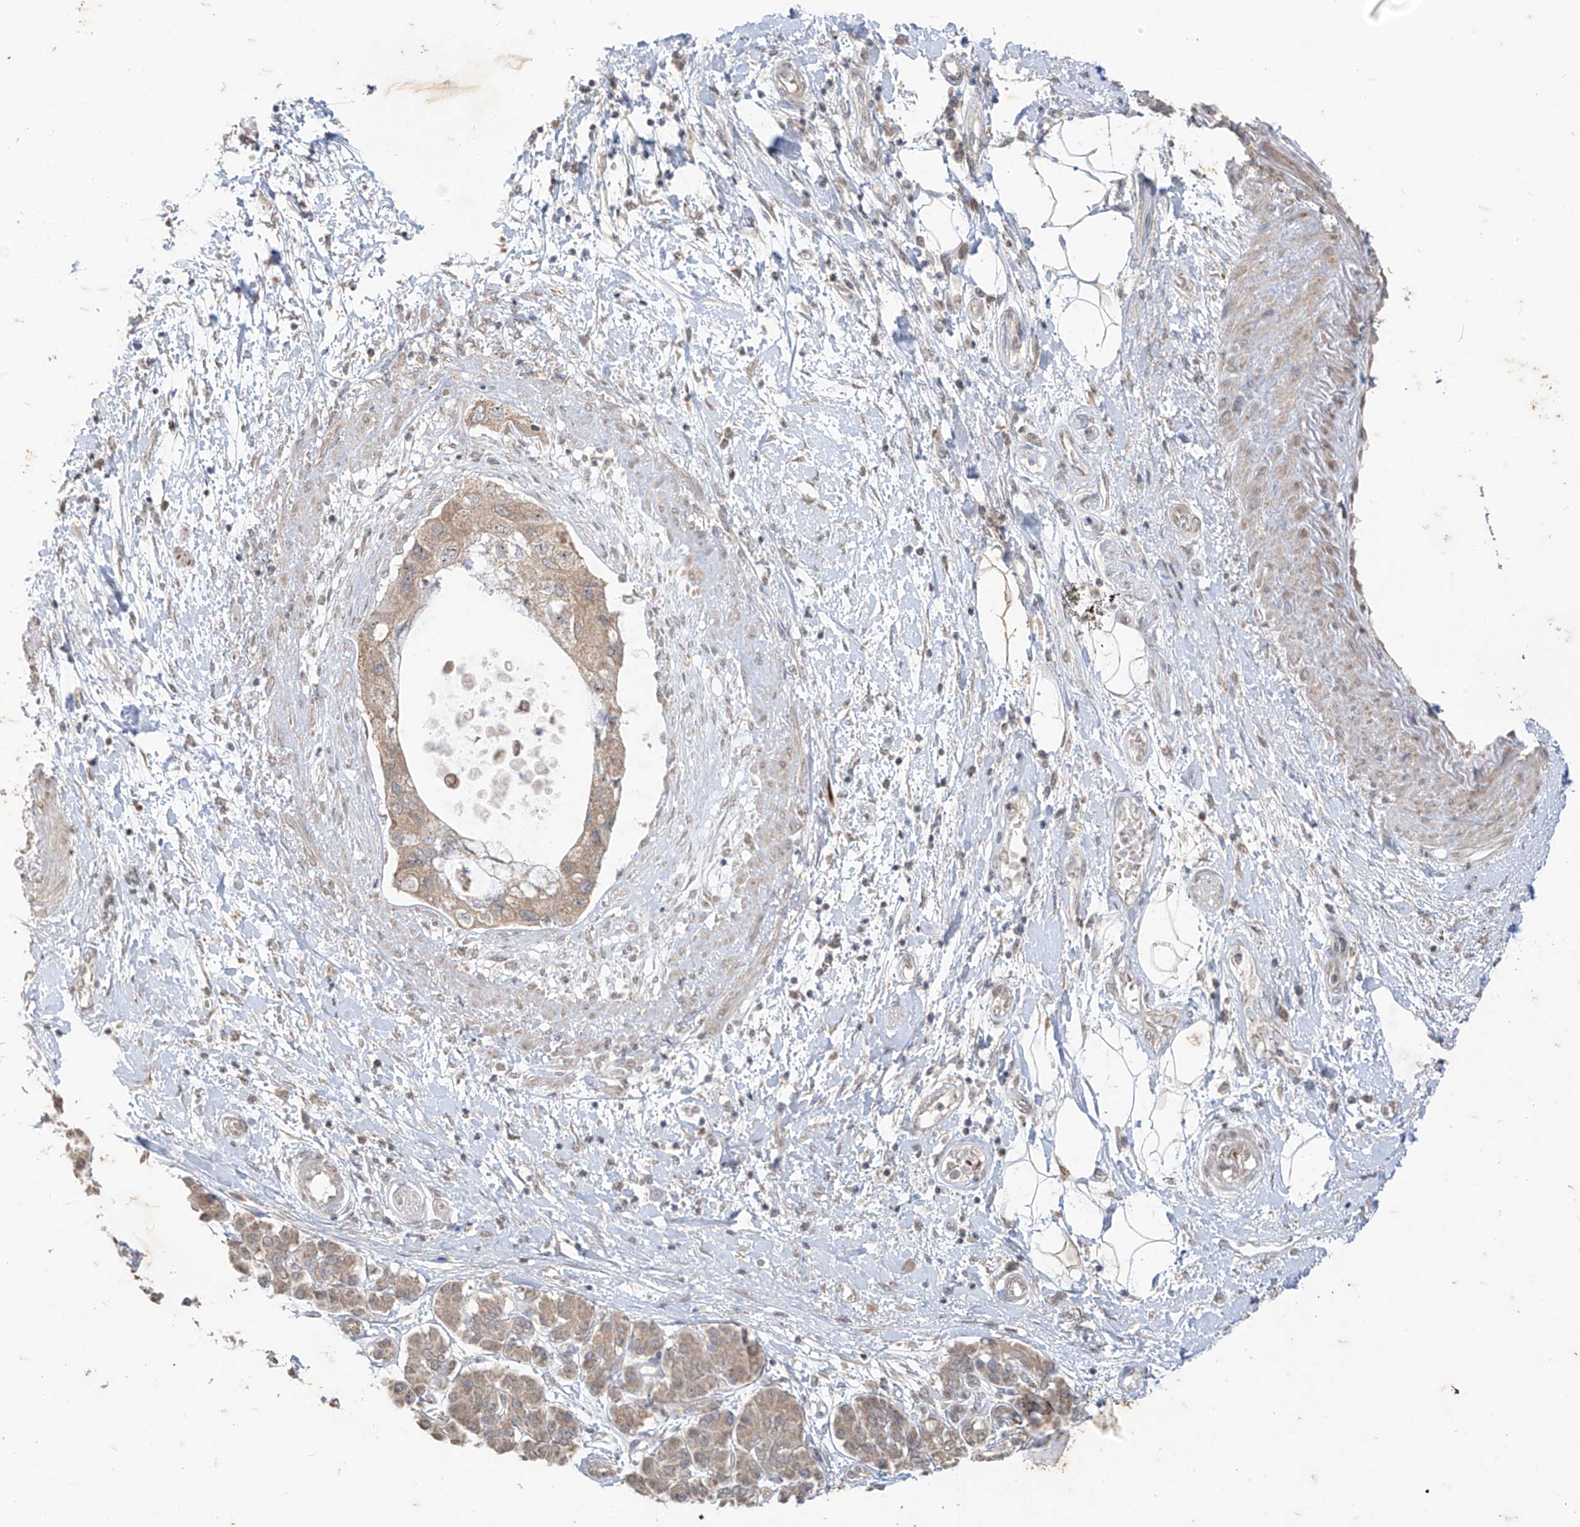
{"staining": {"intensity": "weak", "quantity": ">75%", "location": "cytoplasmic/membranous"}, "tissue": "pancreatic cancer", "cell_type": "Tumor cells", "image_type": "cancer", "snomed": [{"axis": "morphology", "description": "Adenocarcinoma, NOS"}, {"axis": "topography", "description": "Pancreas"}], "caption": "Protein expression analysis of adenocarcinoma (pancreatic) displays weak cytoplasmic/membranous expression in approximately >75% of tumor cells.", "gene": "MTUS2", "patient": {"sex": "female", "age": 73}}